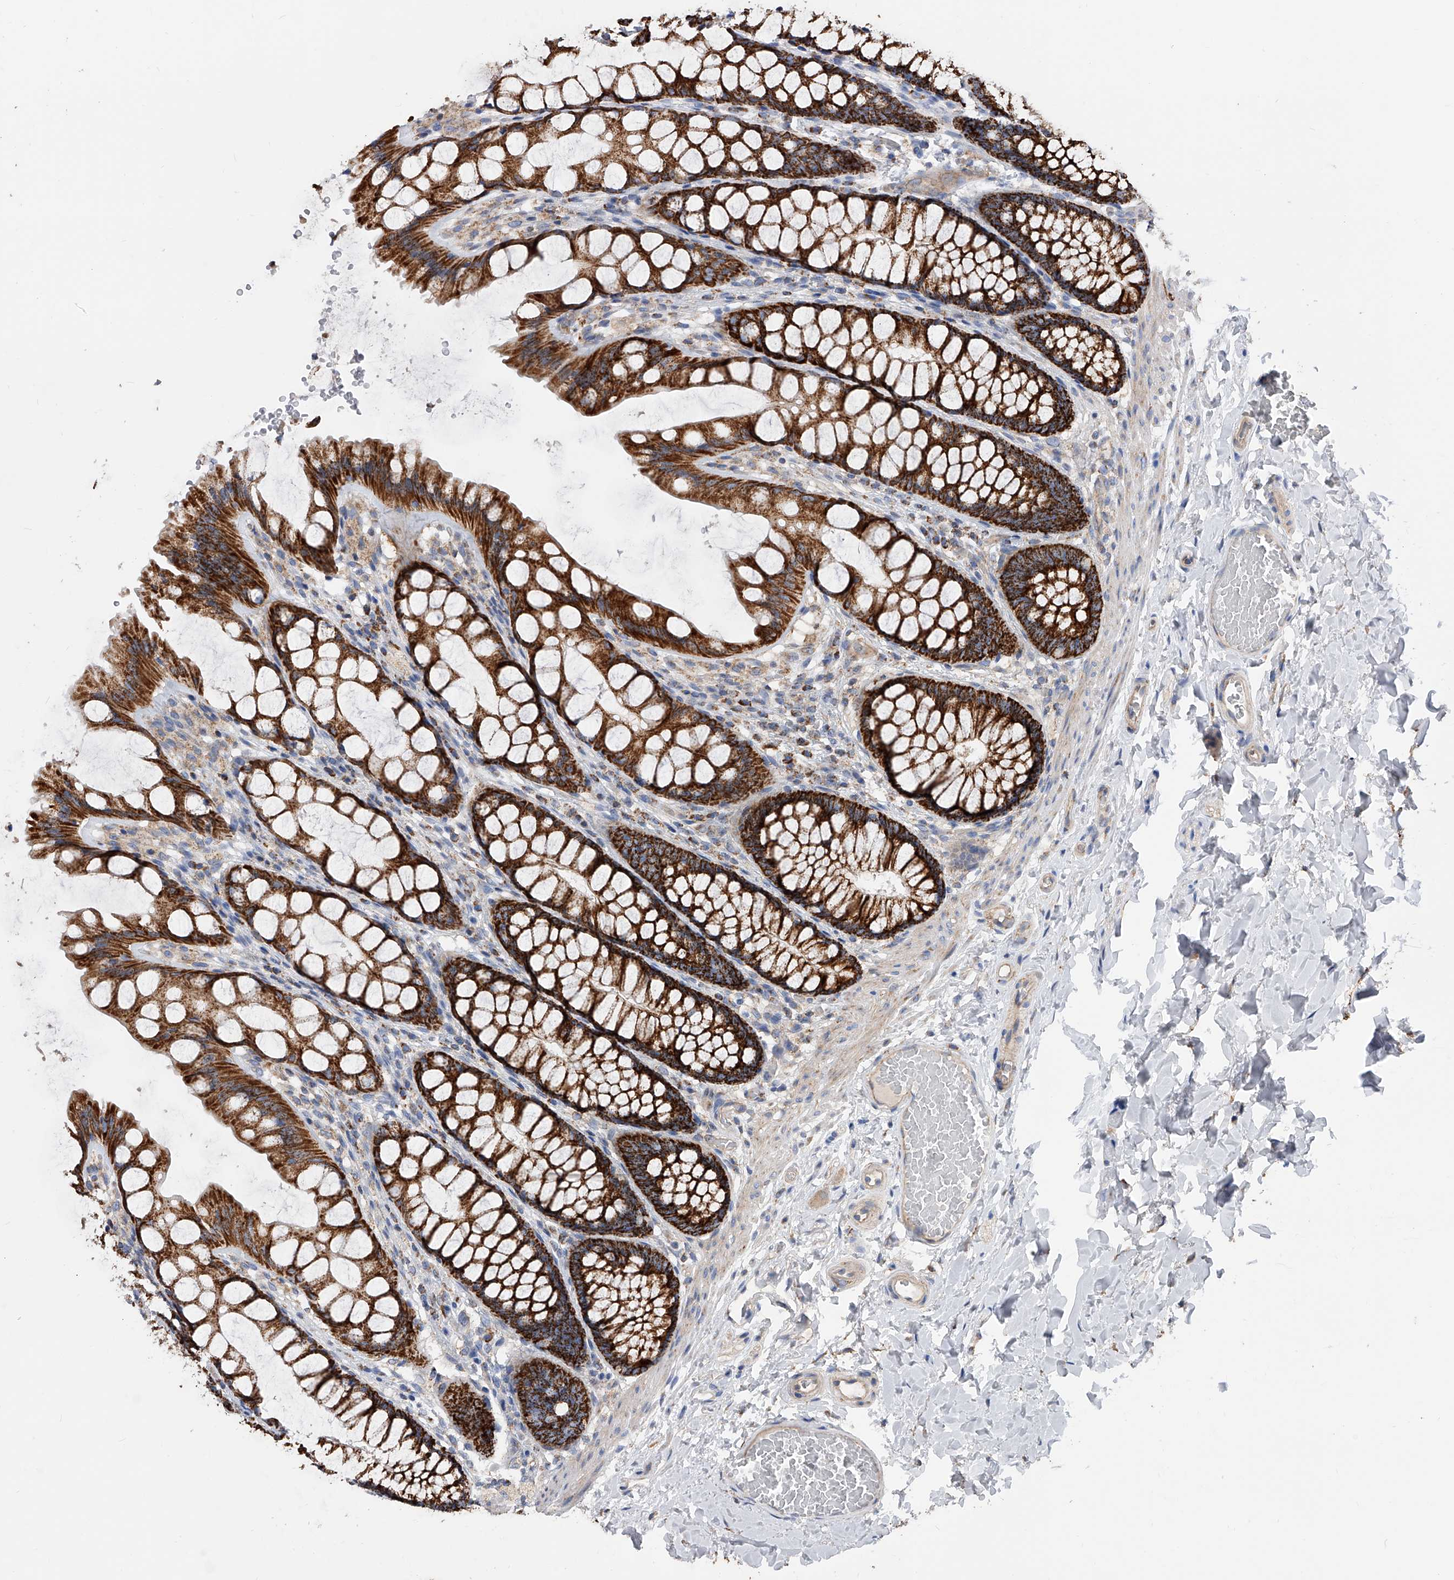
{"staining": {"intensity": "weak", "quantity": ">75%", "location": "cytoplasmic/membranous"}, "tissue": "colon", "cell_type": "Endothelial cells", "image_type": "normal", "snomed": [{"axis": "morphology", "description": "Normal tissue, NOS"}, {"axis": "topography", "description": "Colon"}], "caption": "Immunohistochemical staining of benign colon demonstrates weak cytoplasmic/membranous protein expression in approximately >75% of endothelial cells.", "gene": "PDSS2", "patient": {"sex": "male", "age": 47}}